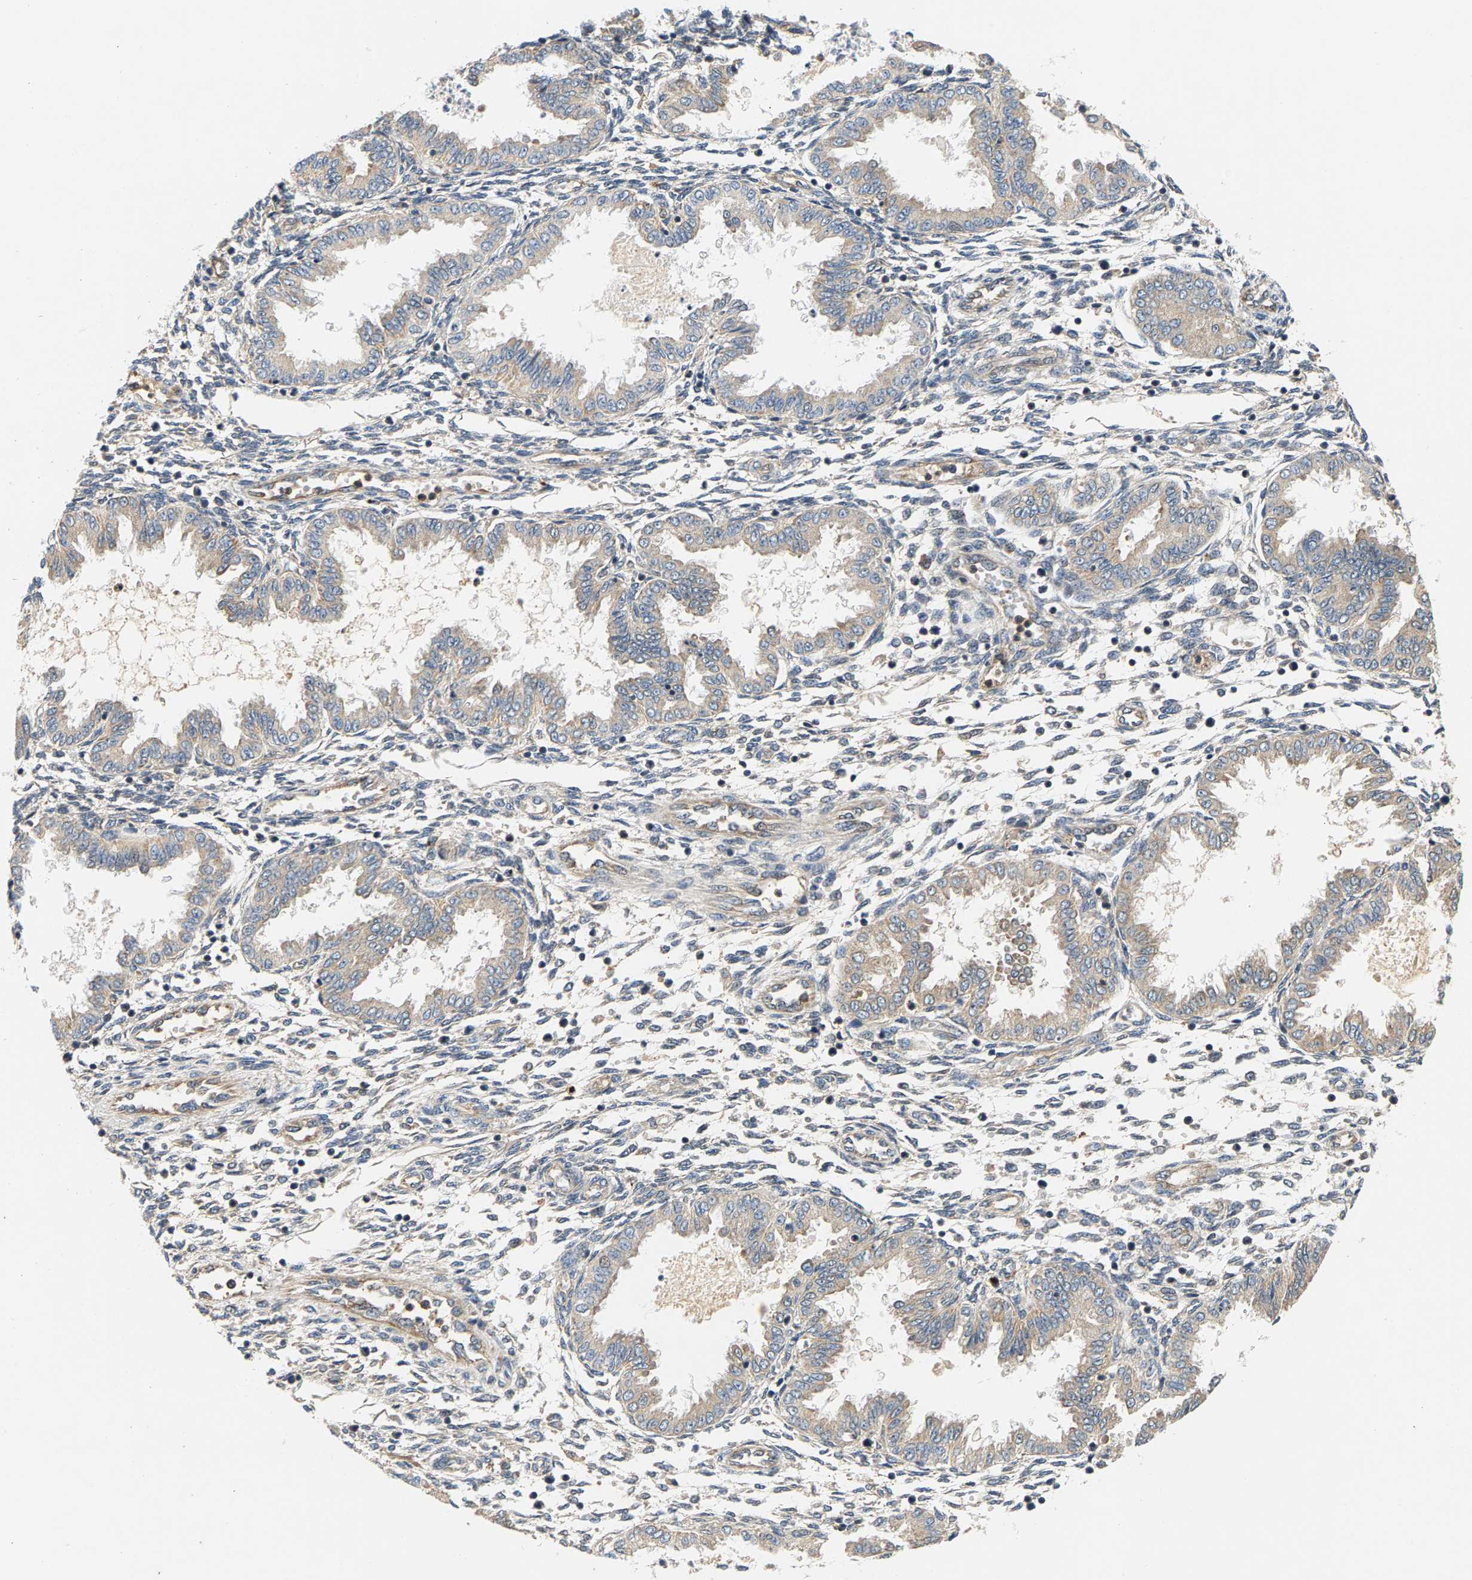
{"staining": {"intensity": "negative", "quantity": "none", "location": "none"}, "tissue": "endometrium", "cell_type": "Cells in endometrial stroma", "image_type": "normal", "snomed": [{"axis": "morphology", "description": "Normal tissue, NOS"}, {"axis": "topography", "description": "Endometrium"}], "caption": "Immunohistochemical staining of benign human endometrium shows no significant positivity in cells in endometrial stroma.", "gene": "FAM78A", "patient": {"sex": "female", "age": 33}}